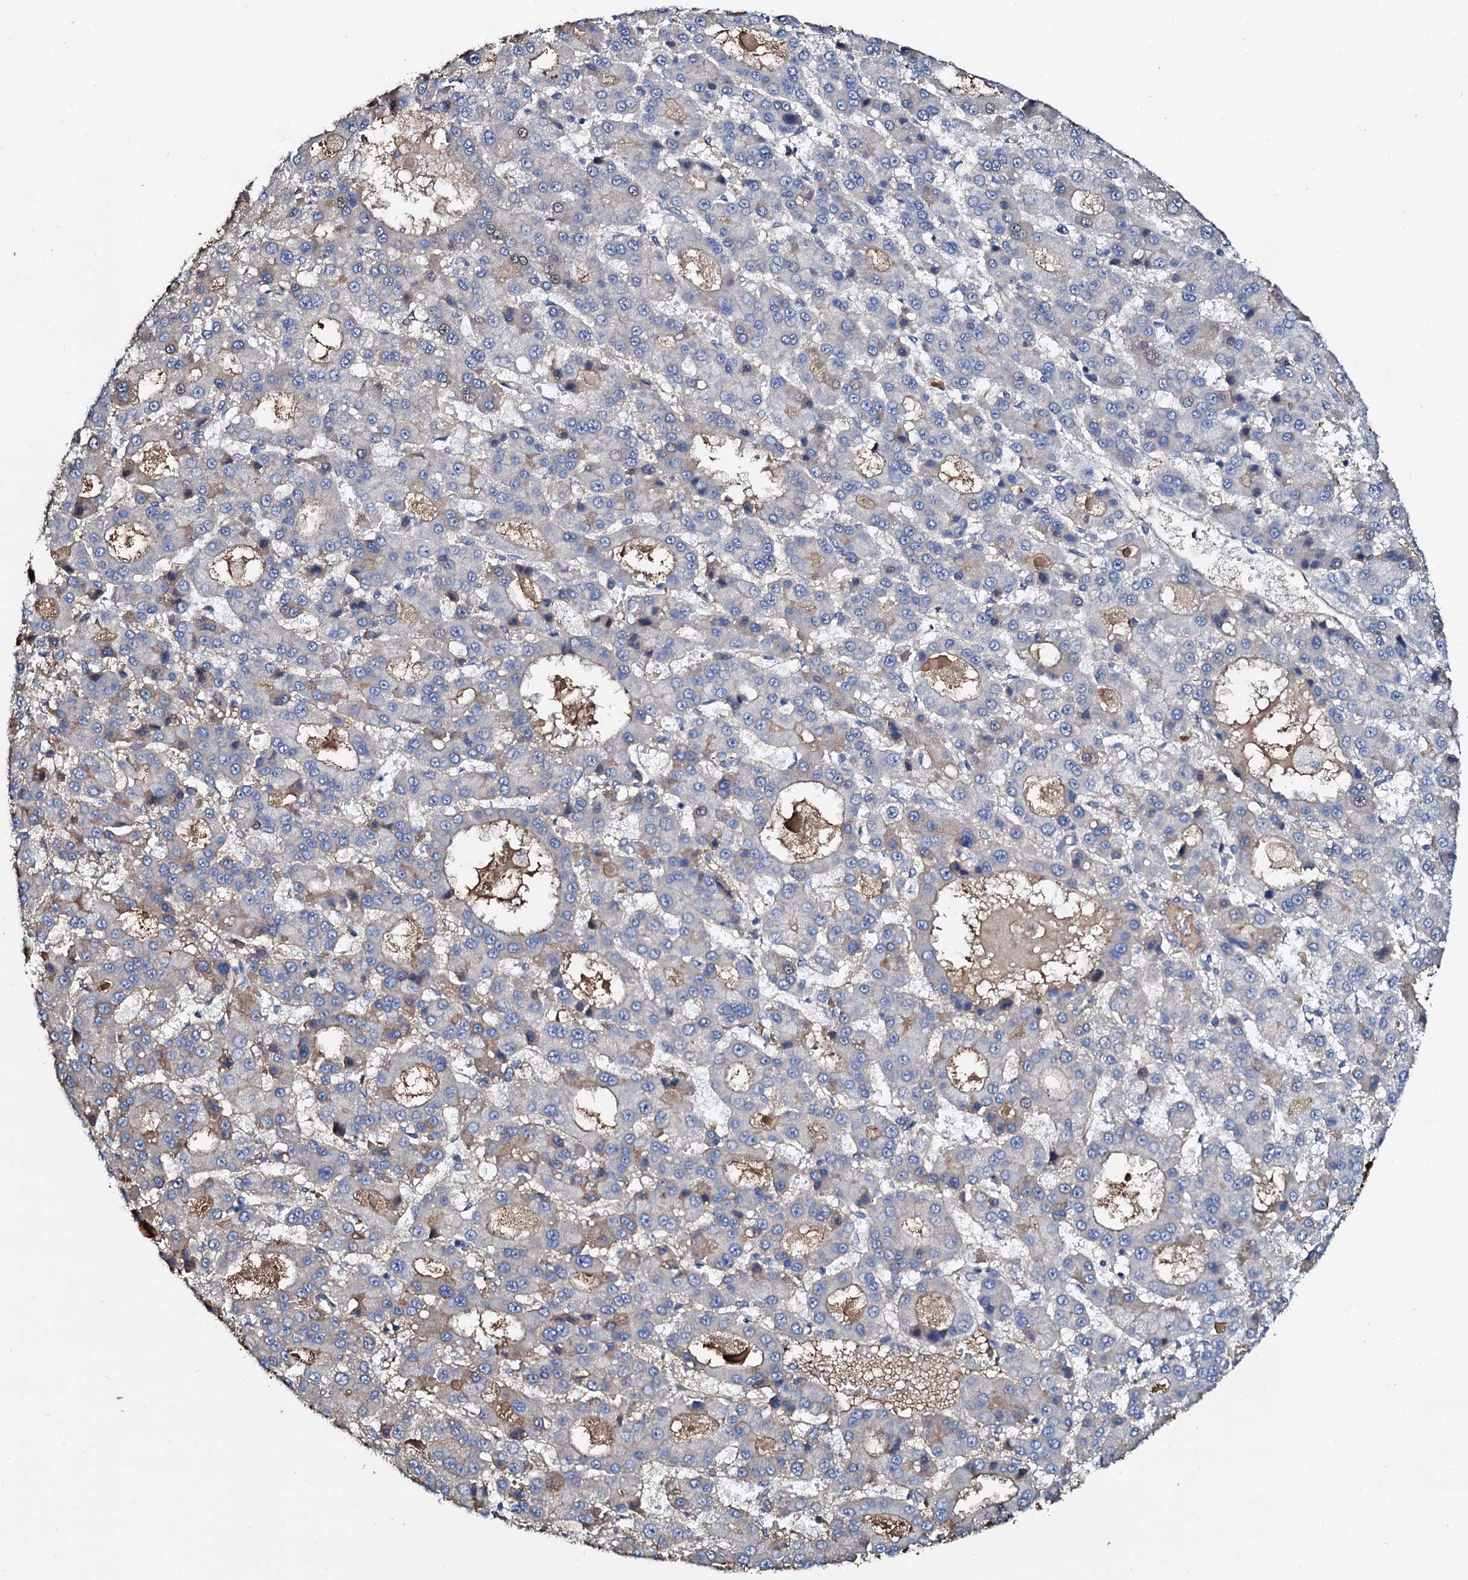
{"staining": {"intensity": "negative", "quantity": "none", "location": "none"}, "tissue": "liver cancer", "cell_type": "Tumor cells", "image_type": "cancer", "snomed": [{"axis": "morphology", "description": "Carcinoma, Hepatocellular, NOS"}, {"axis": "topography", "description": "Liver"}], "caption": "There is no significant expression in tumor cells of liver hepatocellular carcinoma. The staining was performed using DAB to visualize the protein expression in brown, while the nuclei were stained in blue with hematoxylin (Magnification: 20x).", "gene": "CSKMT", "patient": {"sex": "male", "age": 70}}